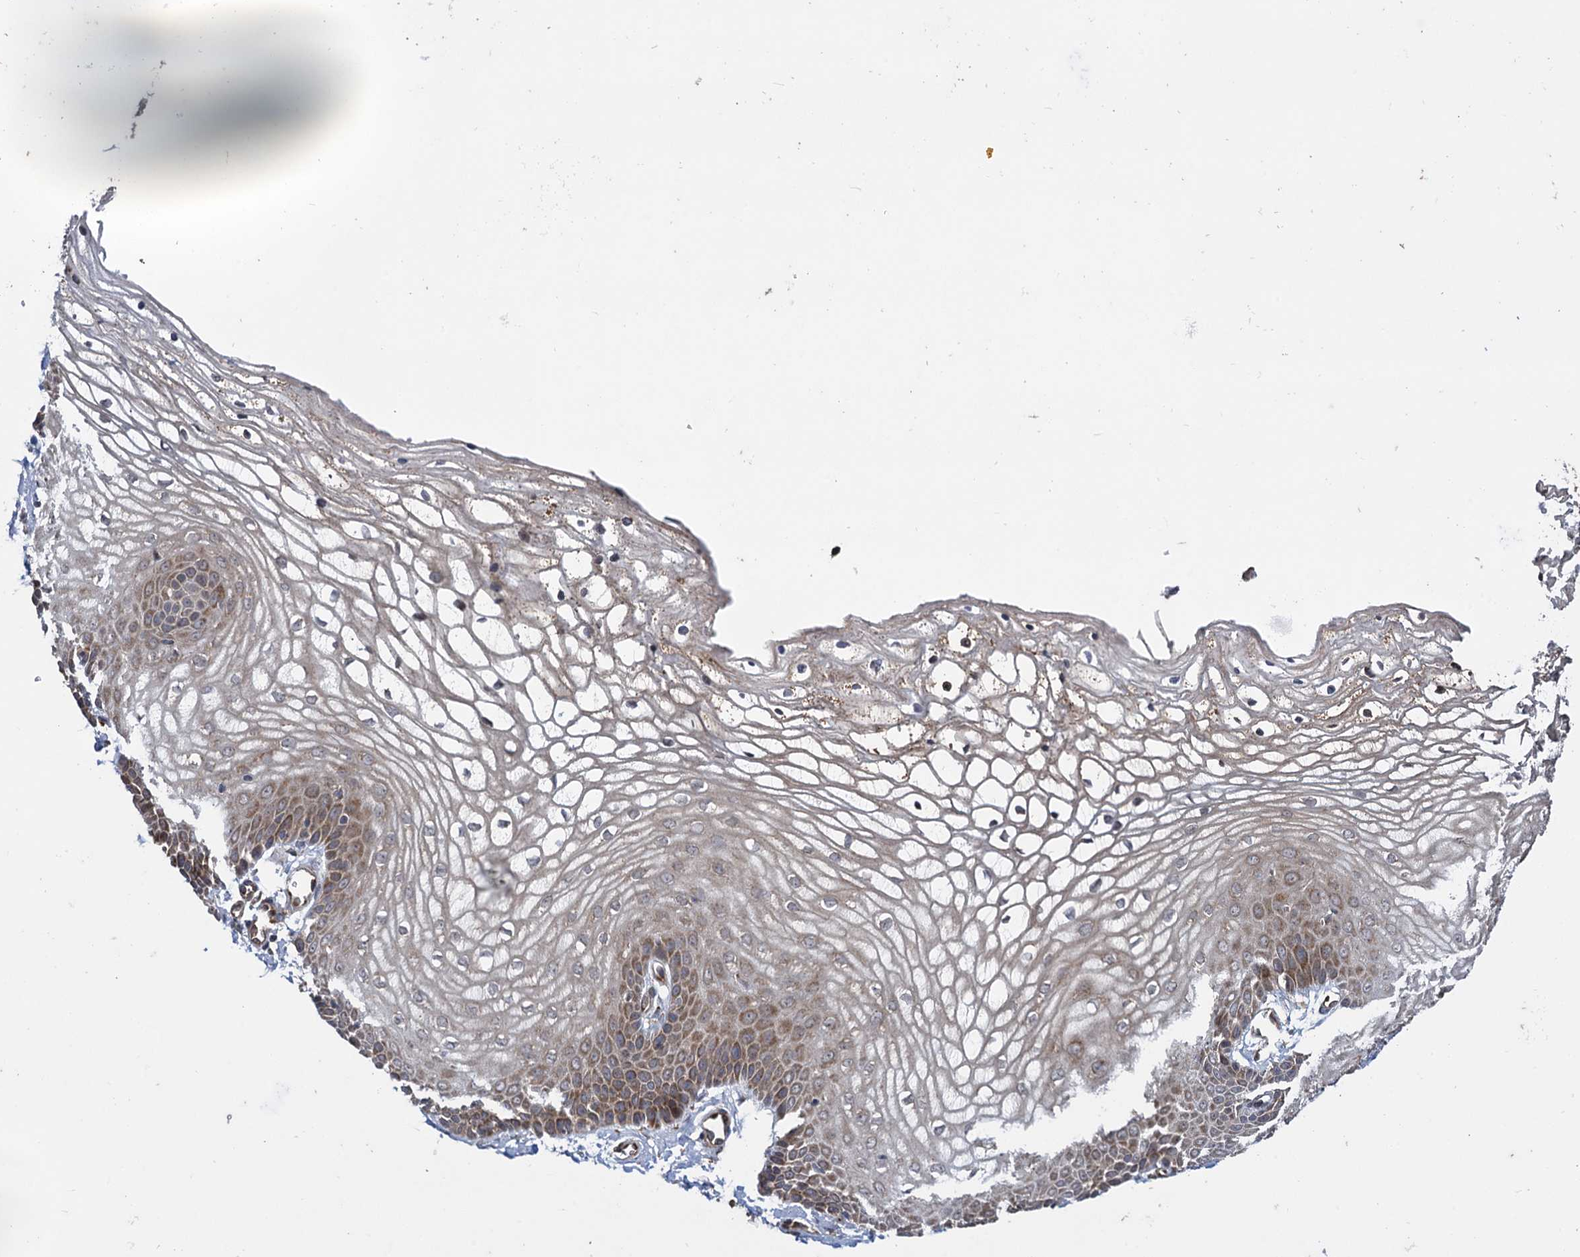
{"staining": {"intensity": "moderate", "quantity": ">75%", "location": "cytoplasmic/membranous"}, "tissue": "vagina", "cell_type": "Squamous epithelial cells", "image_type": "normal", "snomed": [{"axis": "morphology", "description": "Normal tissue, NOS"}, {"axis": "topography", "description": "Vagina"}], "caption": "An IHC histopathology image of normal tissue is shown. Protein staining in brown shows moderate cytoplasmic/membranous positivity in vagina within squamous epithelial cells. Ihc stains the protein in brown and the nuclei are stained blue.", "gene": "HAUS1", "patient": {"sex": "female", "age": 68}}